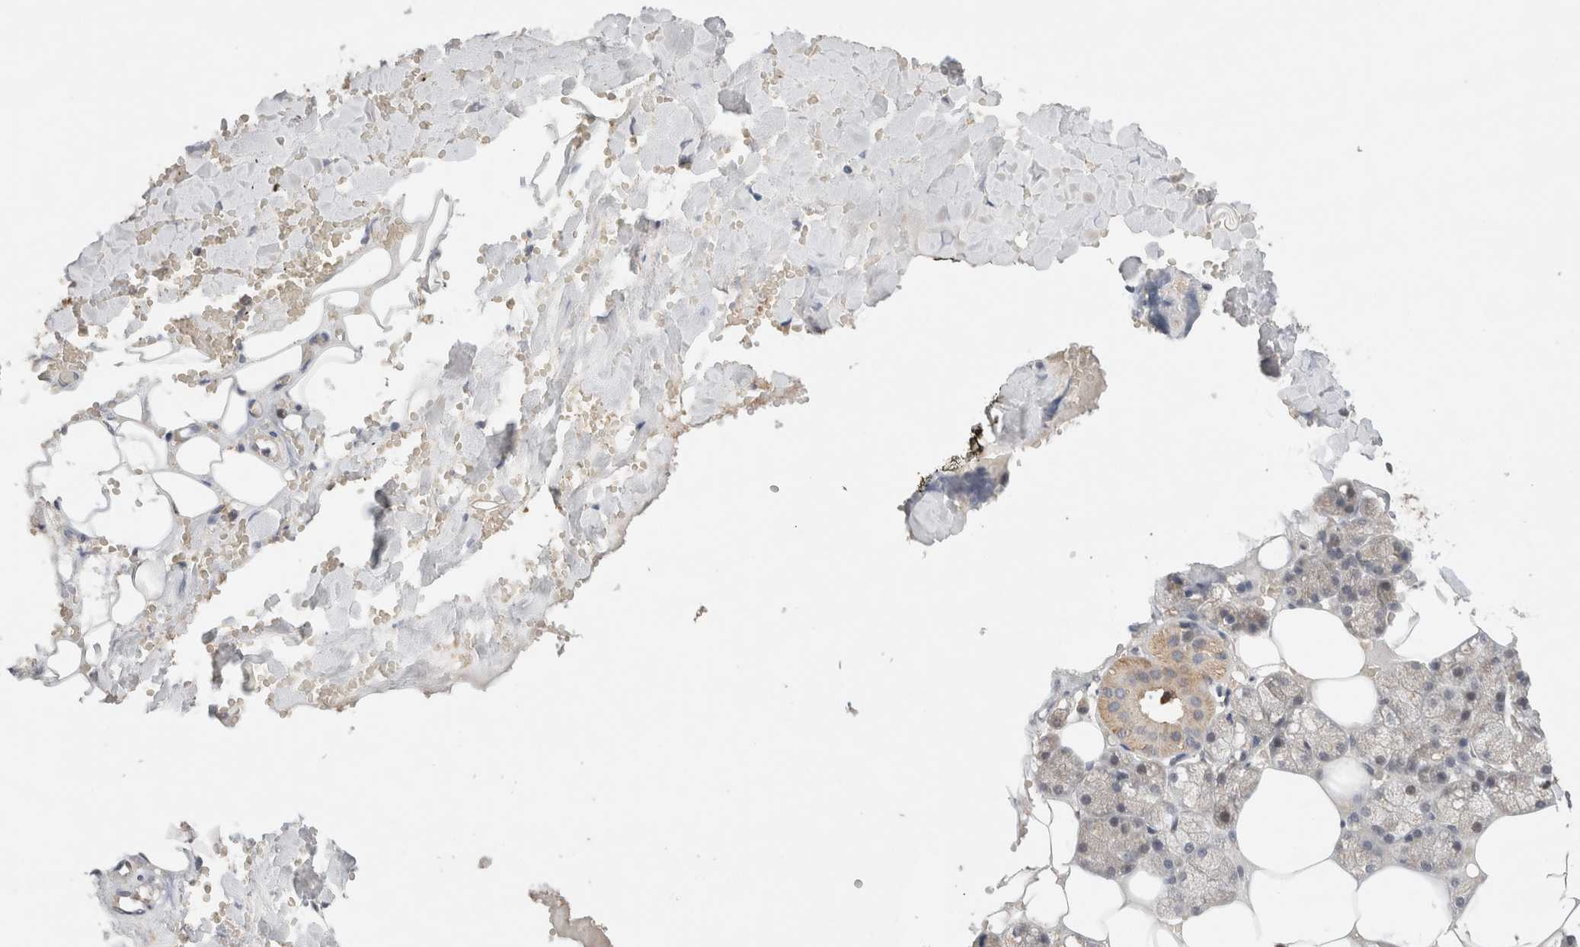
{"staining": {"intensity": "moderate", "quantity": "<25%", "location": "cytoplasmic/membranous"}, "tissue": "salivary gland", "cell_type": "Glandular cells", "image_type": "normal", "snomed": [{"axis": "morphology", "description": "Normal tissue, NOS"}, {"axis": "topography", "description": "Salivary gland"}], "caption": "This is a micrograph of immunohistochemistry staining of normal salivary gland, which shows moderate positivity in the cytoplasmic/membranous of glandular cells.", "gene": "KLHL20", "patient": {"sex": "male", "age": 62}}